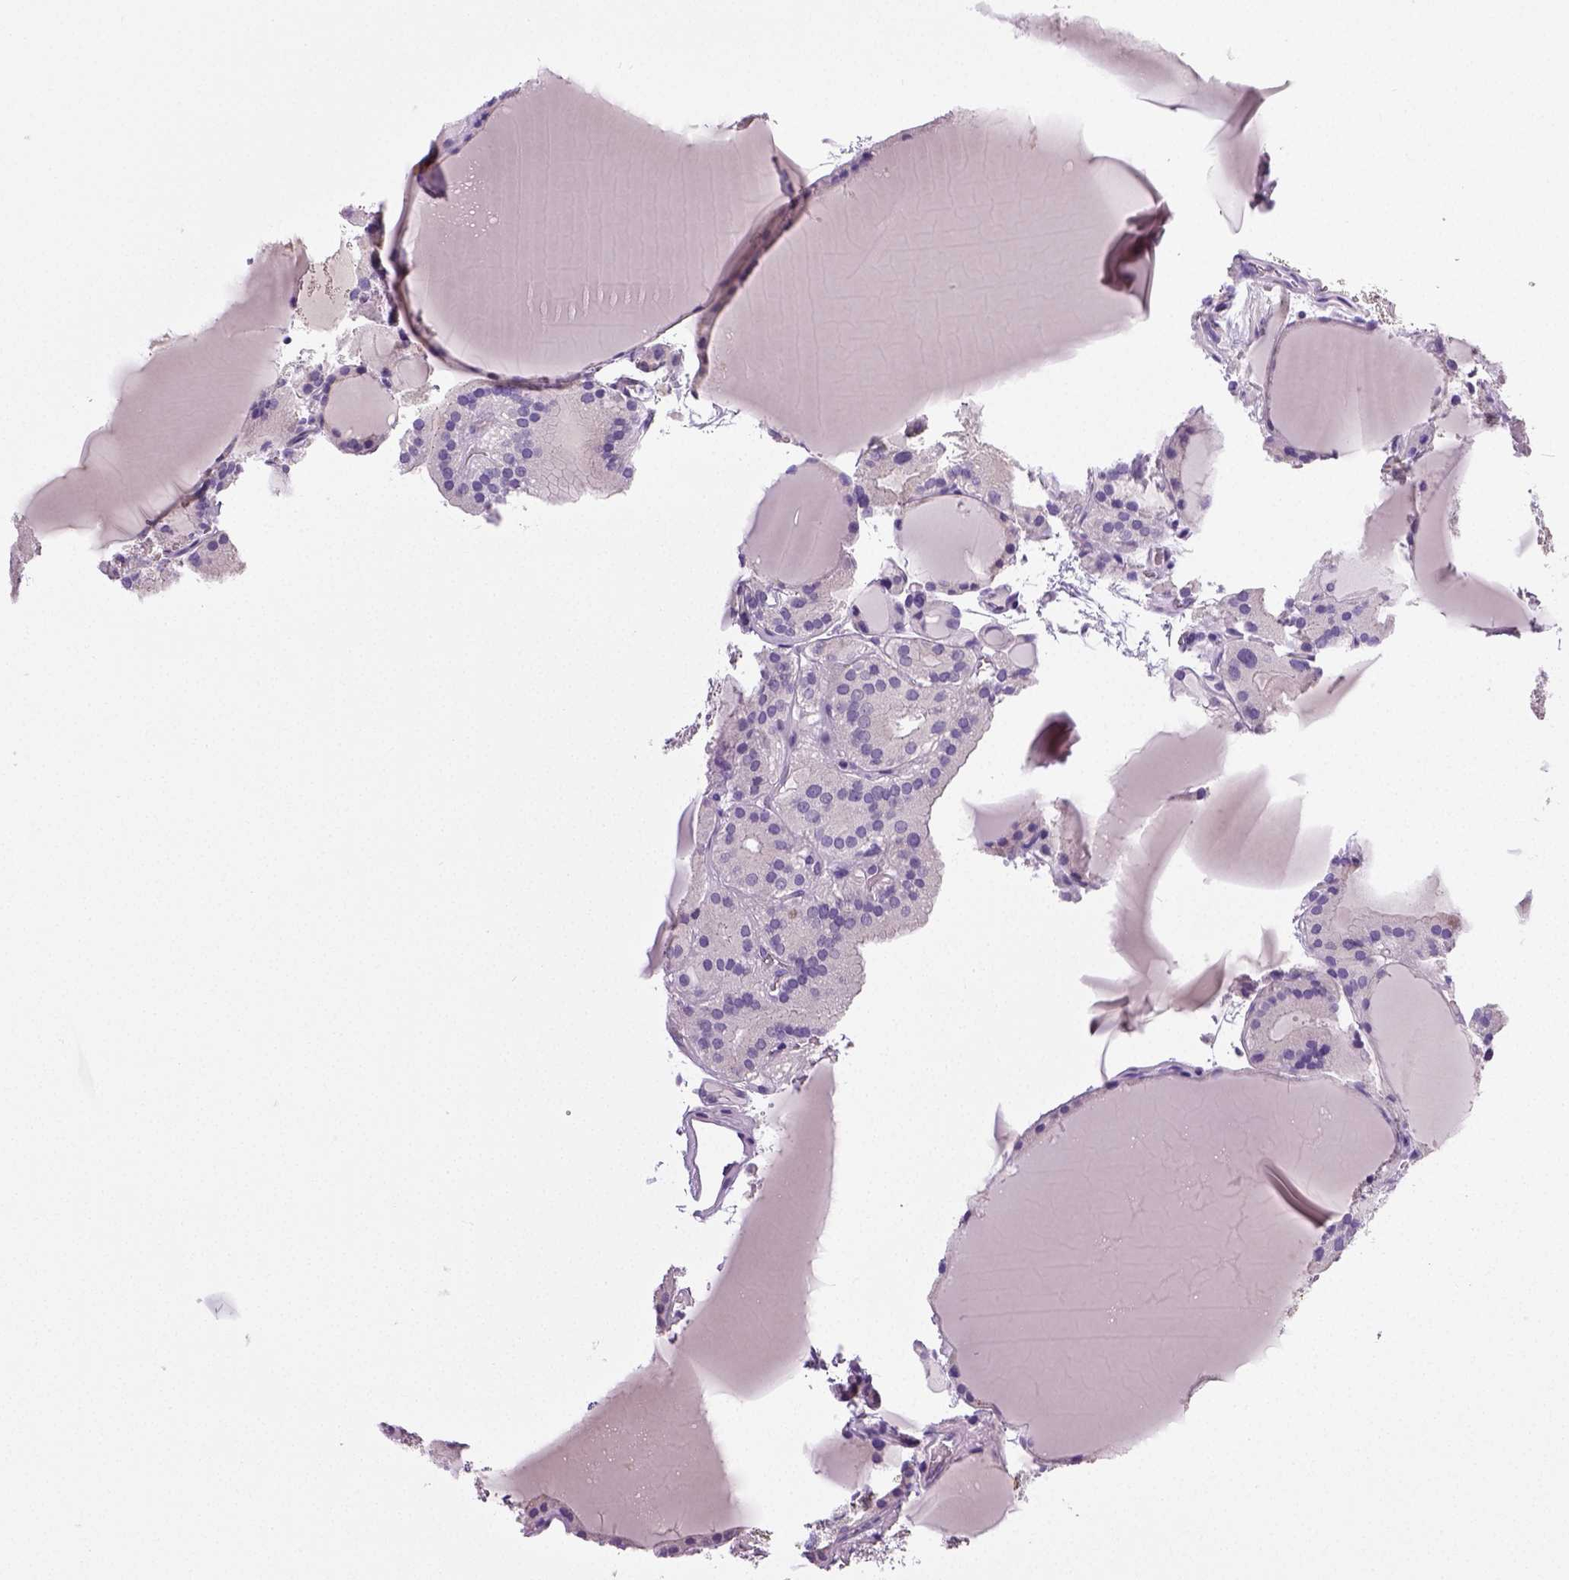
{"staining": {"intensity": "negative", "quantity": "none", "location": "none"}, "tissue": "thyroid cancer", "cell_type": "Tumor cells", "image_type": "cancer", "snomed": [{"axis": "morphology", "description": "Papillary adenocarcinoma, NOS"}, {"axis": "topography", "description": "Thyroid gland"}], "caption": "An immunohistochemistry (IHC) micrograph of thyroid cancer (papillary adenocarcinoma) is shown. There is no staining in tumor cells of thyroid cancer (papillary adenocarcinoma).", "gene": "NECAB2", "patient": {"sex": "male", "age": 87}}